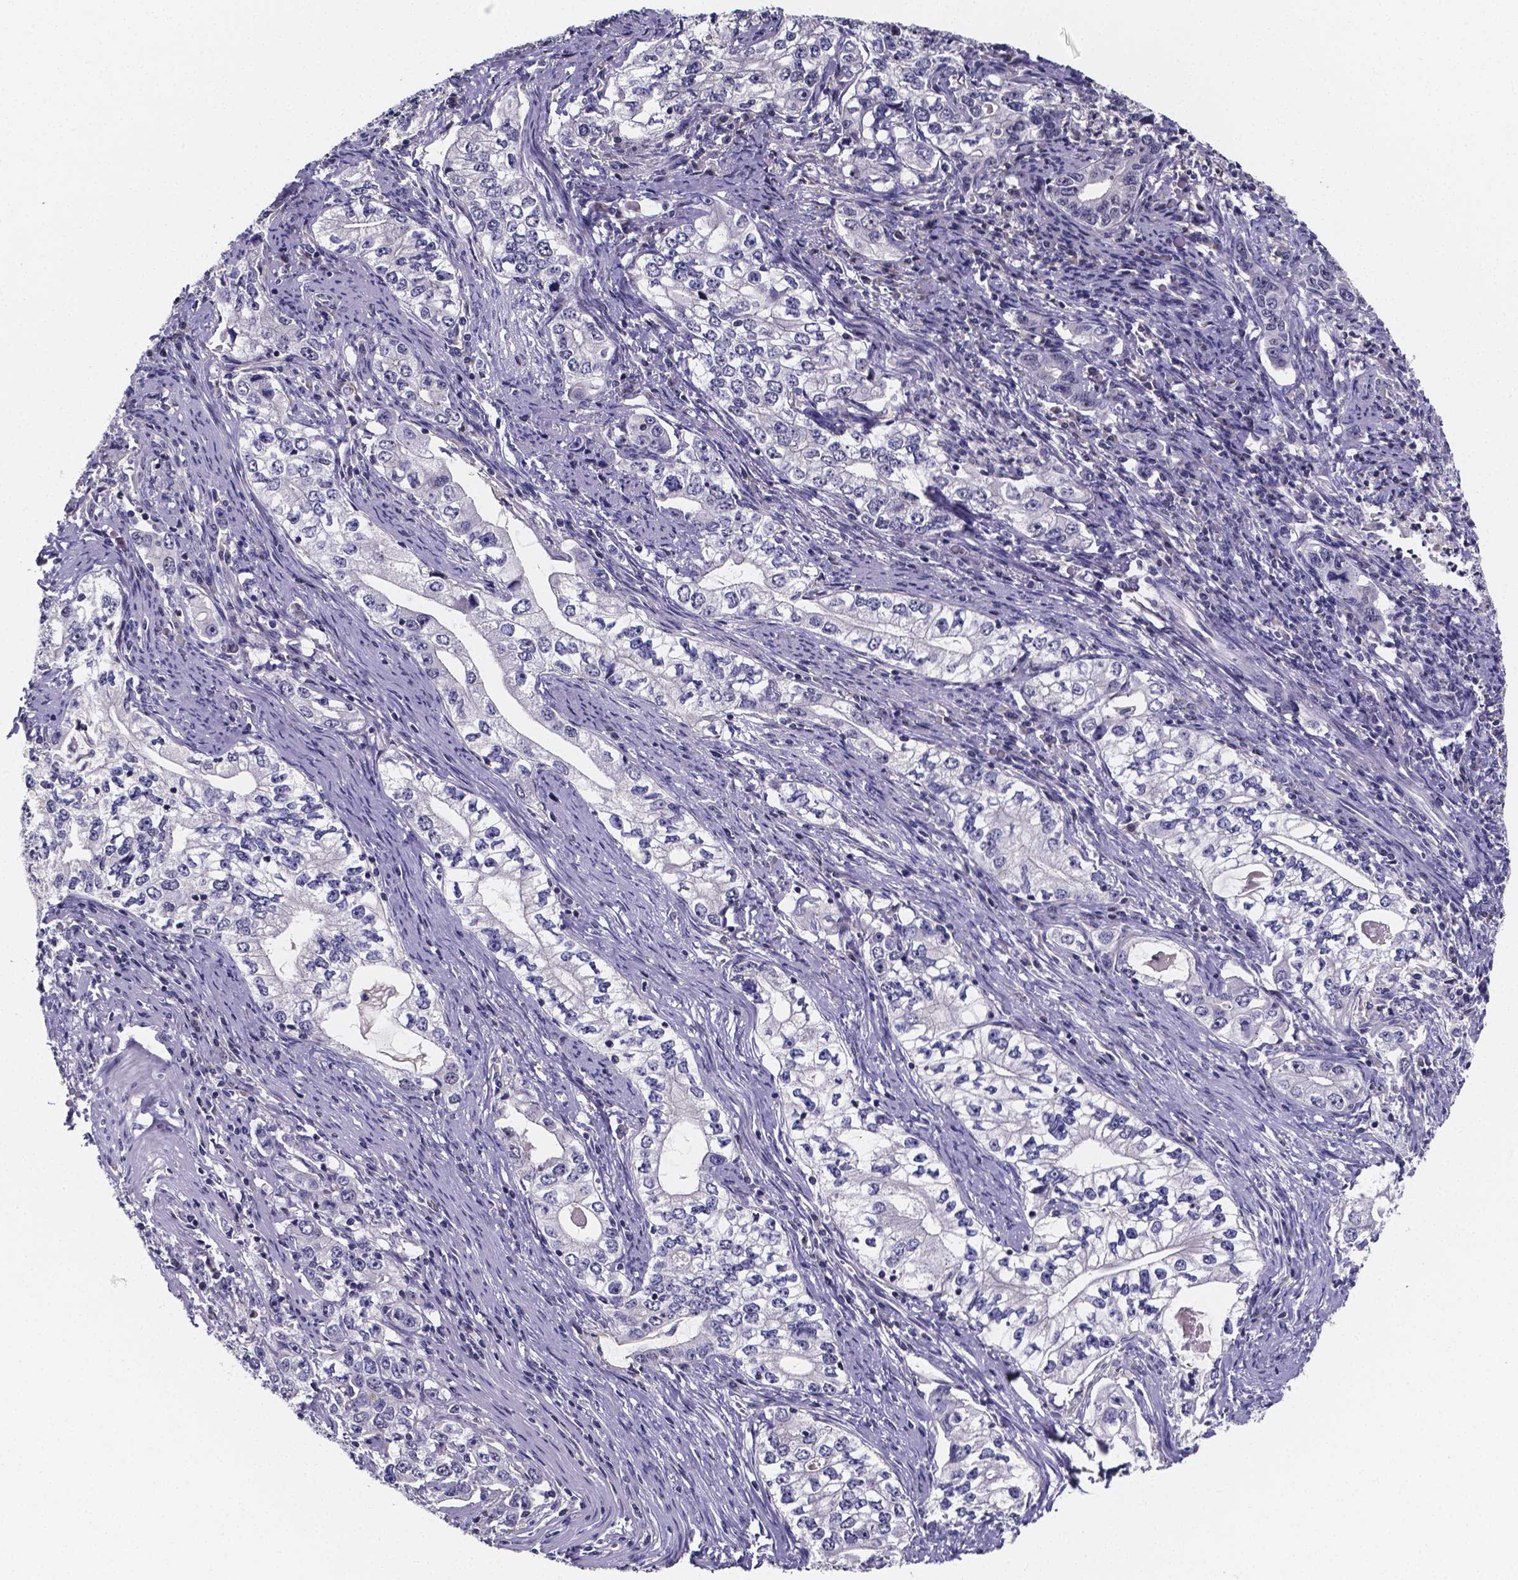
{"staining": {"intensity": "negative", "quantity": "none", "location": "none"}, "tissue": "stomach cancer", "cell_type": "Tumor cells", "image_type": "cancer", "snomed": [{"axis": "morphology", "description": "Adenocarcinoma, NOS"}, {"axis": "topography", "description": "Stomach, lower"}], "caption": "Tumor cells show no significant protein positivity in stomach cancer (adenocarcinoma).", "gene": "IZUMO1", "patient": {"sex": "female", "age": 72}}